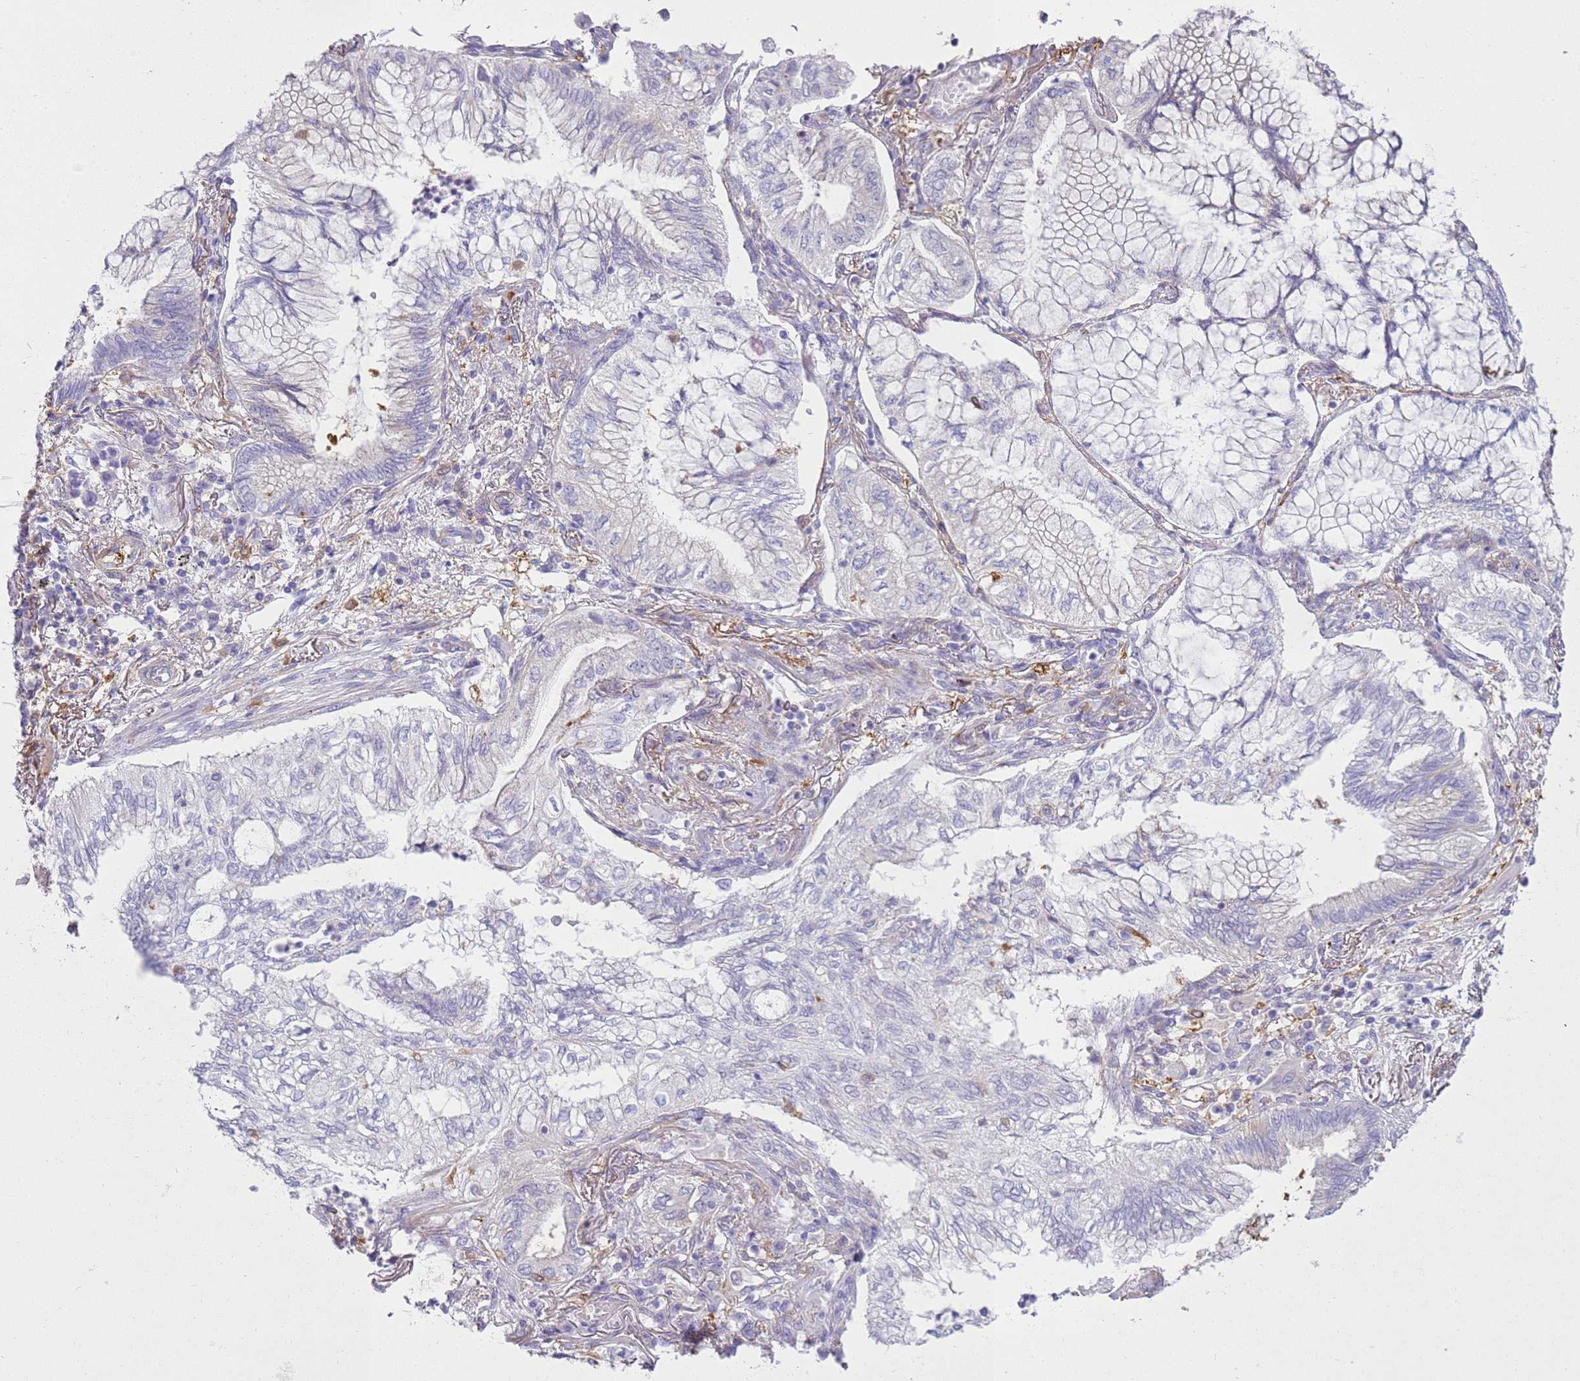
{"staining": {"intensity": "negative", "quantity": "none", "location": "none"}, "tissue": "lung cancer", "cell_type": "Tumor cells", "image_type": "cancer", "snomed": [{"axis": "morphology", "description": "Adenocarcinoma, NOS"}, {"axis": "topography", "description": "Lung"}], "caption": "IHC image of neoplastic tissue: lung cancer (adenocarcinoma) stained with DAB (3,3'-diaminobenzidine) exhibits no significant protein staining in tumor cells. (DAB (3,3'-diaminobenzidine) IHC, high magnification).", "gene": "SNX21", "patient": {"sex": "female", "age": 70}}